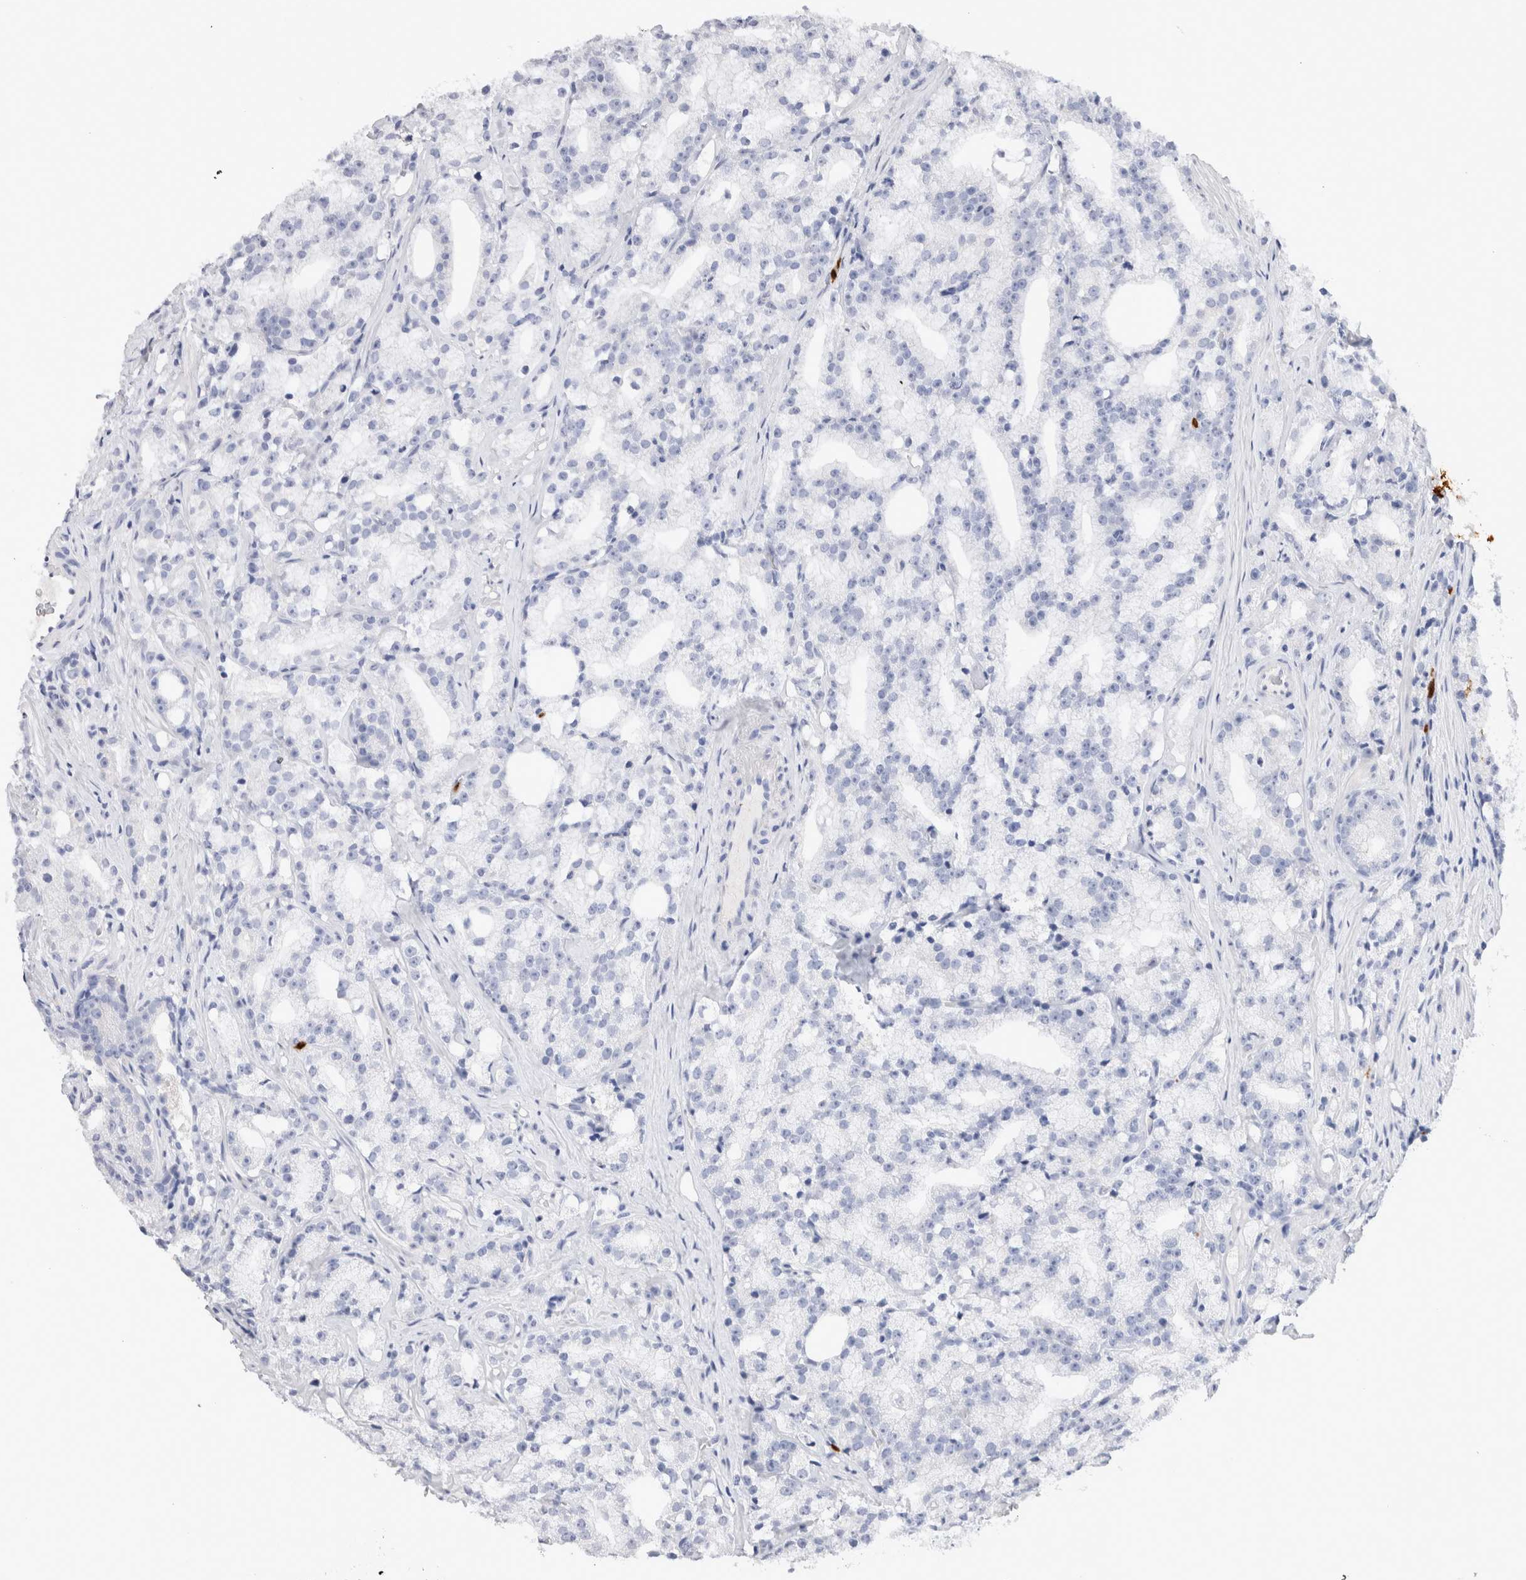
{"staining": {"intensity": "negative", "quantity": "none", "location": "none"}, "tissue": "prostate cancer", "cell_type": "Tumor cells", "image_type": "cancer", "snomed": [{"axis": "morphology", "description": "Adenocarcinoma, High grade"}, {"axis": "topography", "description": "Prostate"}], "caption": "High-grade adenocarcinoma (prostate) was stained to show a protein in brown. There is no significant positivity in tumor cells.", "gene": "SLC10A5", "patient": {"sex": "male", "age": 64}}